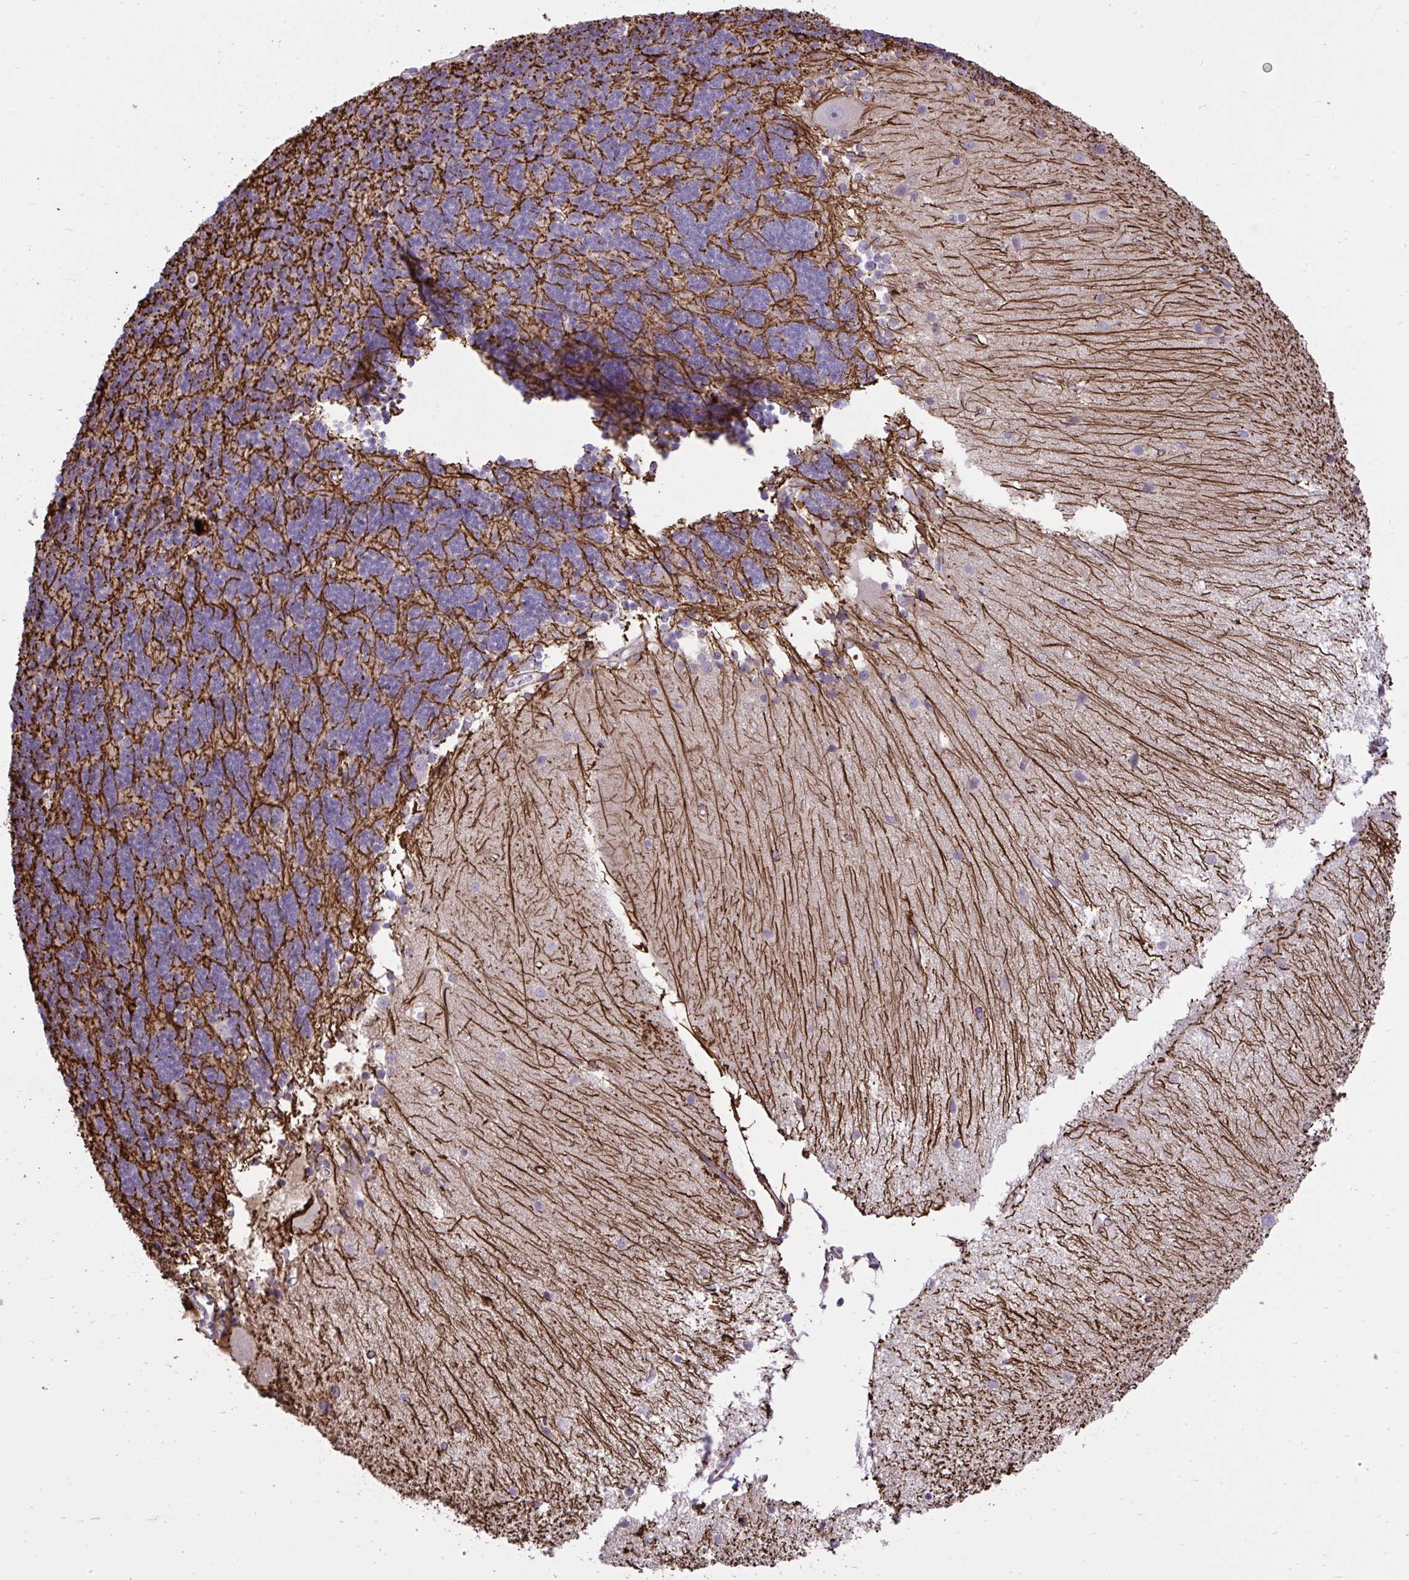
{"staining": {"intensity": "negative", "quantity": "none", "location": "none"}, "tissue": "cerebellum", "cell_type": "Cells in granular layer", "image_type": "normal", "snomed": [{"axis": "morphology", "description": "Normal tissue, NOS"}, {"axis": "topography", "description": "Cerebellum"}], "caption": "The image exhibits no significant expression in cells in granular layer of cerebellum.", "gene": "CYP20A1", "patient": {"sex": "female", "age": 54}}